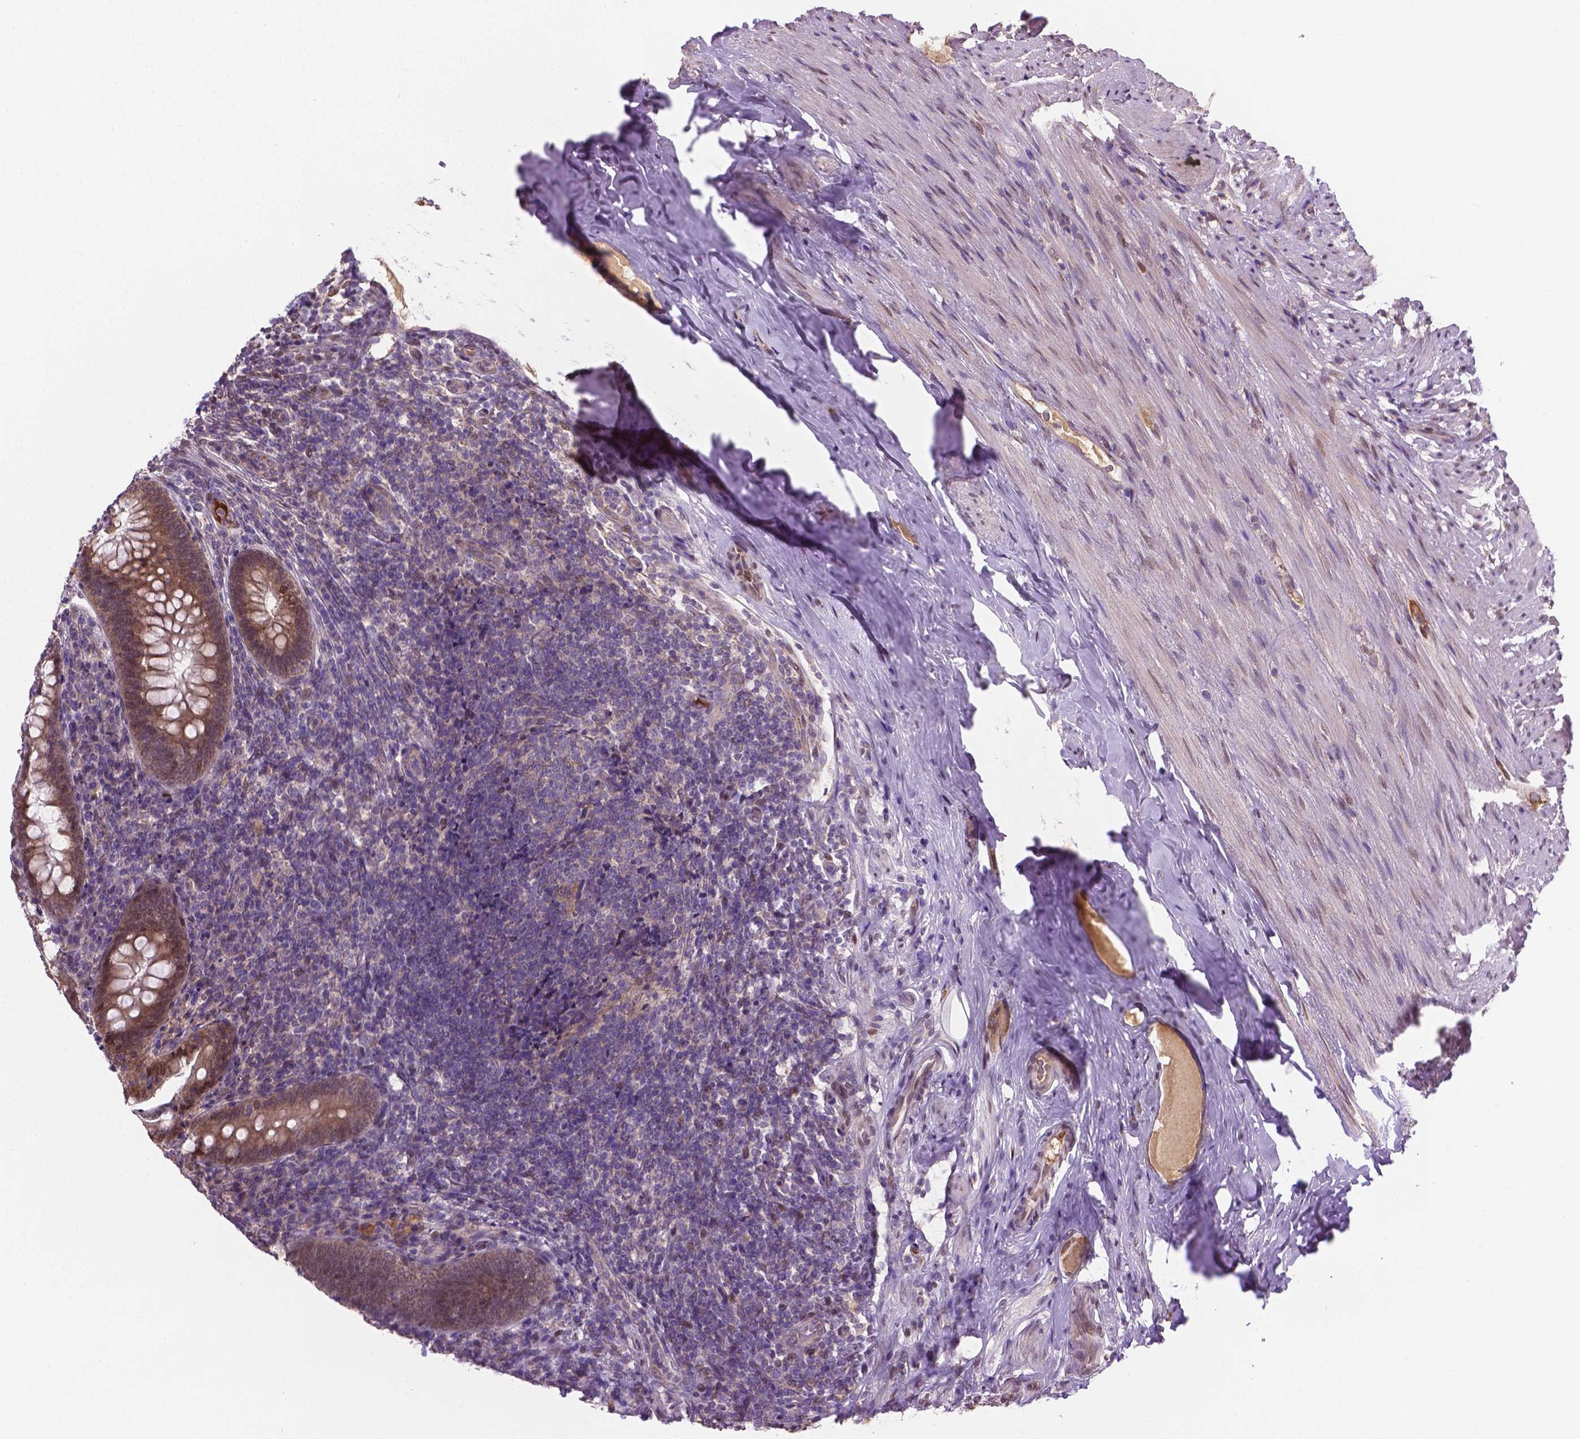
{"staining": {"intensity": "moderate", "quantity": "25%-75%", "location": "cytoplasmic/membranous"}, "tissue": "appendix", "cell_type": "Glandular cells", "image_type": "normal", "snomed": [{"axis": "morphology", "description": "Normal tissue, NOS"}, {"axis": "topography", "description": "Appendix"}], "caption": "Unremarkable appendix was stained to show a protein in brown. There is medium levels of moderate cytoplasmic/membranous expression in about 25%-75% of glandular cells.", "gene": "ENSG00000289700", "patient": {"sex": "male", "age": 47}}